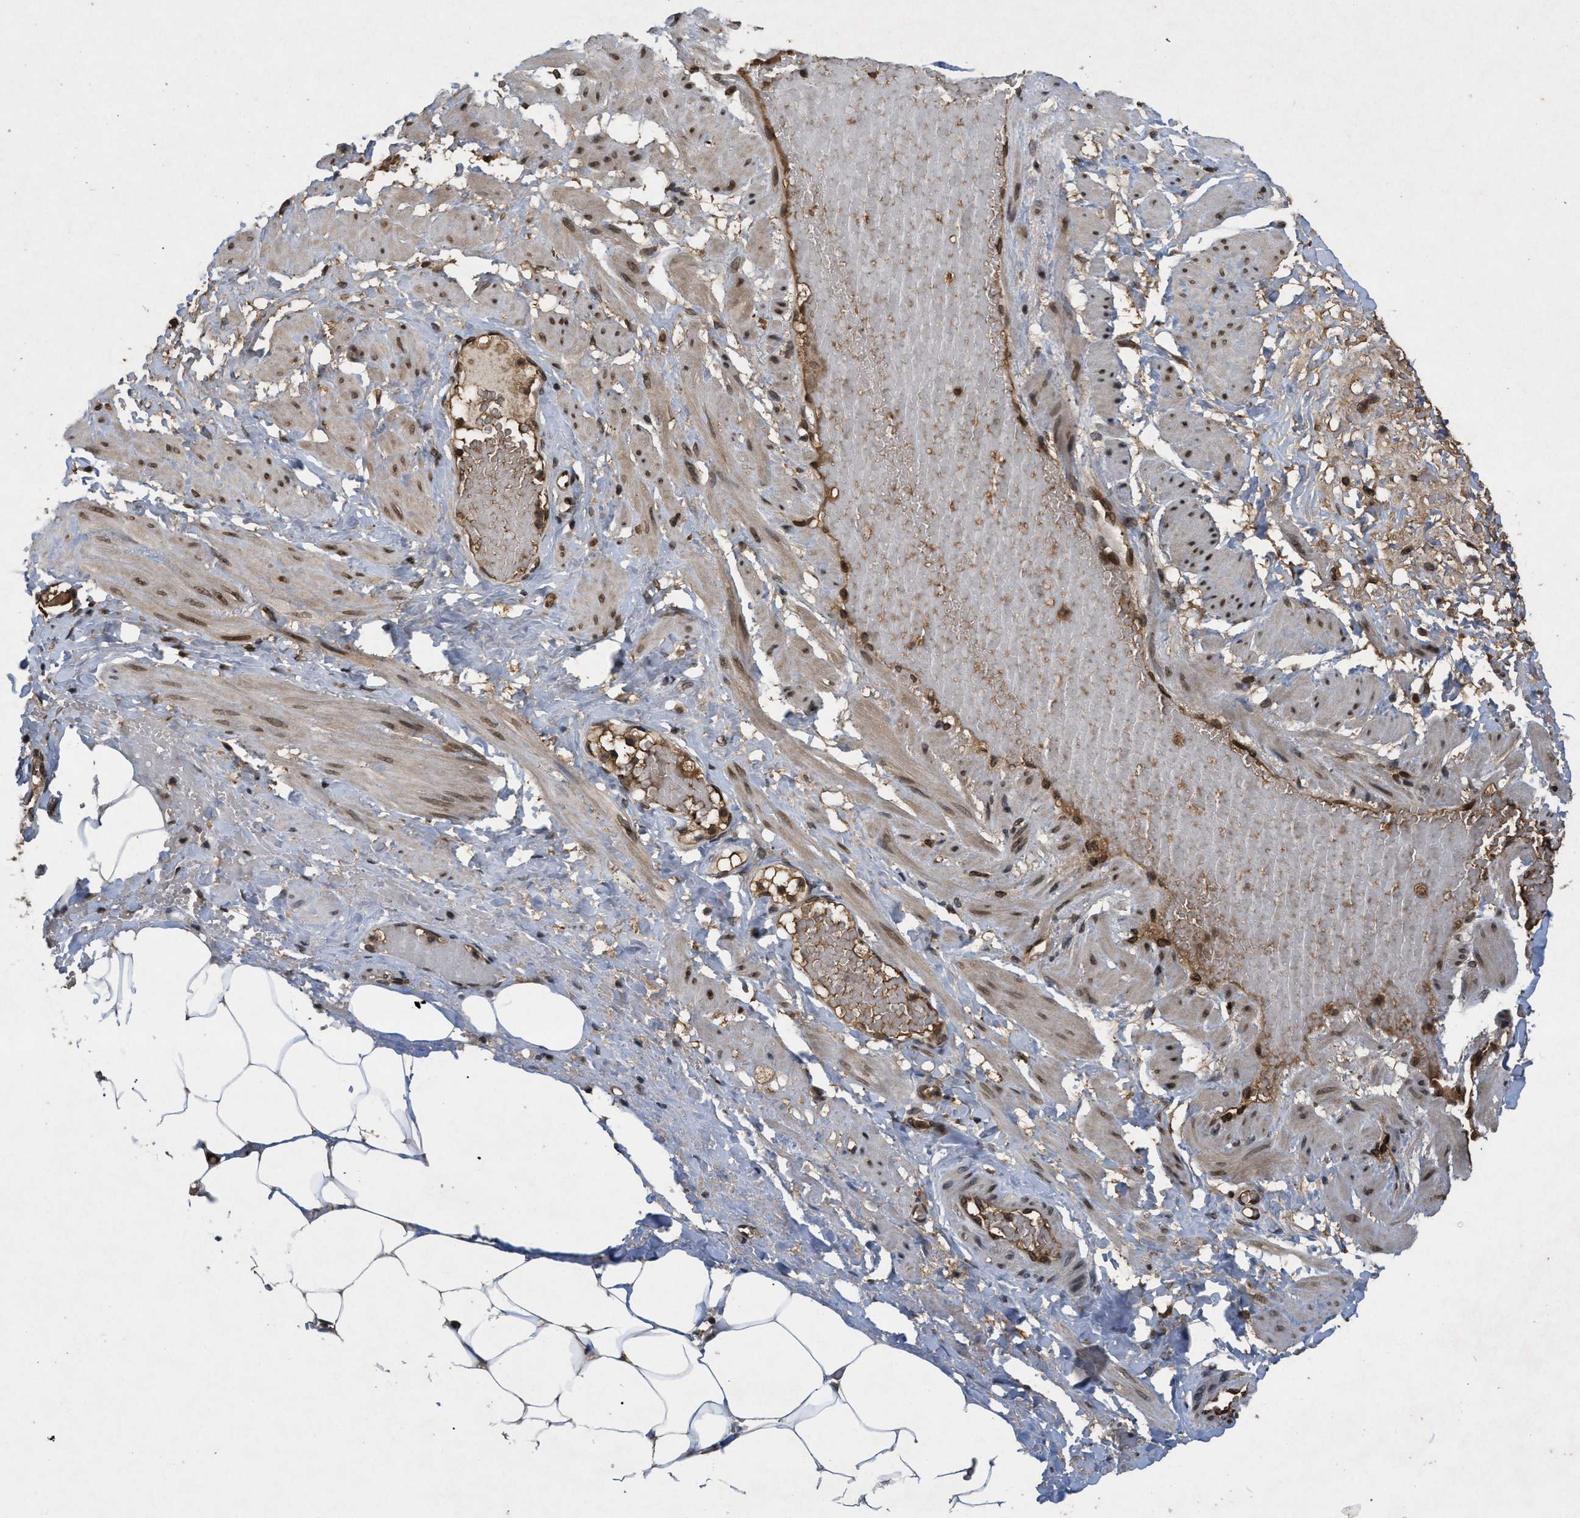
{"staining": {"intensity": "moderate", "quantity": ">75%", "location": "cytoplasmic/membranous,nuclear"}, "tissue": "adipose tissue", "cell_type": "Adipocytes", "image_type": "normal", "snomed": [{"axis": "morphology", "description": "Normal tissue, NOS"}, {"axis": "topography", "description": "Soft tissue"}, {"axis": "topography", "description": "Vascular tissue"}], "caption": "Immunohistochemical staining of benign human adipose tissue shows medium levels of moderate cytoplasmic/membranous,nuclear positivity in about >75% of adipocytes.", "gene": "CRY1", "patient": {"sex": "female", "age": 35}}